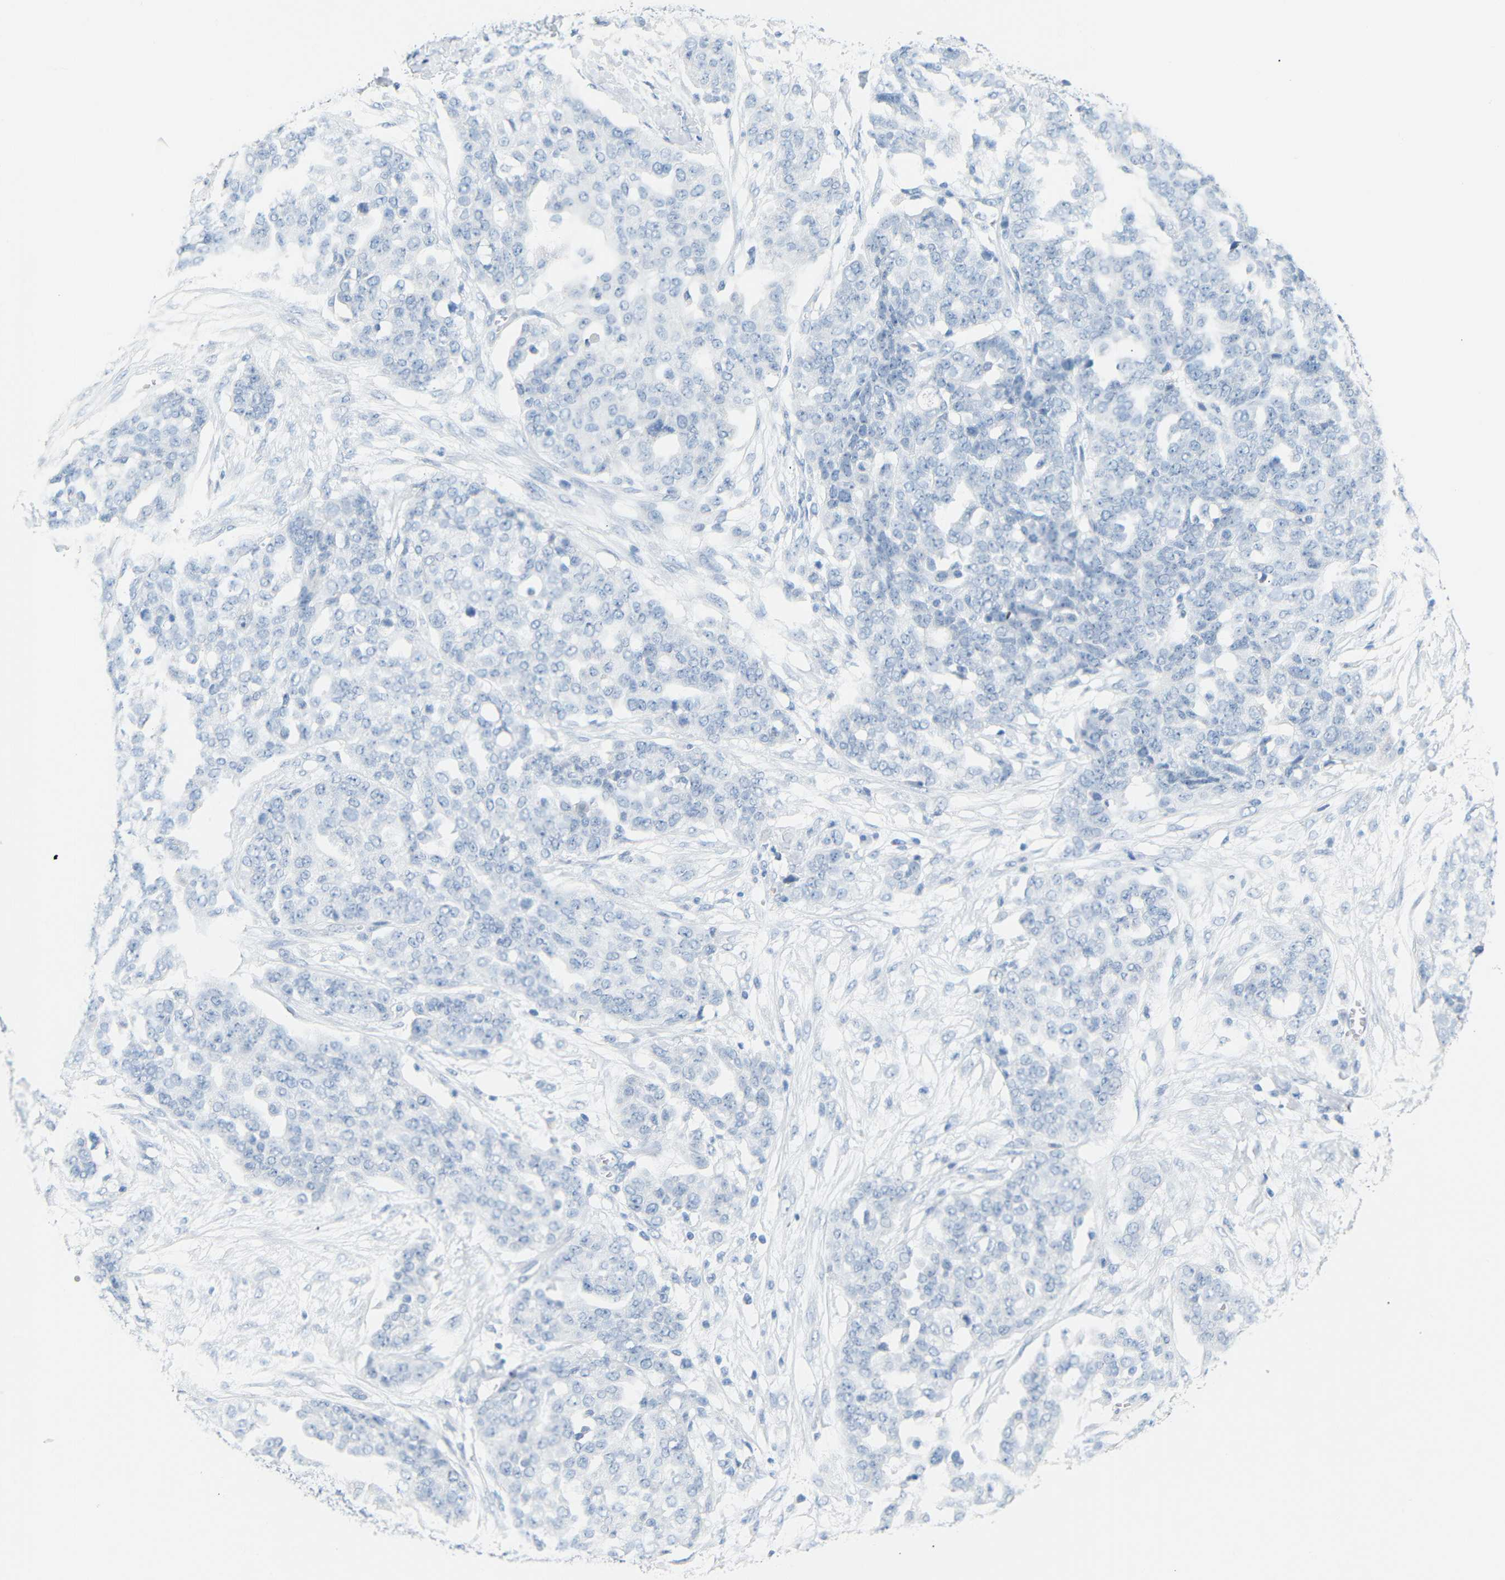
{"staining": {"intensity": "negative", "quantity": "none", "location": "none"}, "tissue": "ovarian cancer", "cell_type": "Tumor cells", "image_type": "cancer", "snomed": [{"axis": "morphology", "description": "Cystadenocarcinoma, serous, NOS"}, {"axis": "topography", "description": "Soft tissue"}, {"axis": "topography", "description": "Ovary"}], "caption": "This histopathology image is of ovarian cancer (serous cystadenocarcinoma) stained with immunohistochemistry (IHC) to label a protein in brown with the nuclei are counter-stained blue. There is no staining in tumor cells.", "gene": "OPN1SW", "patient": {"sex": "female", "age": 57}}